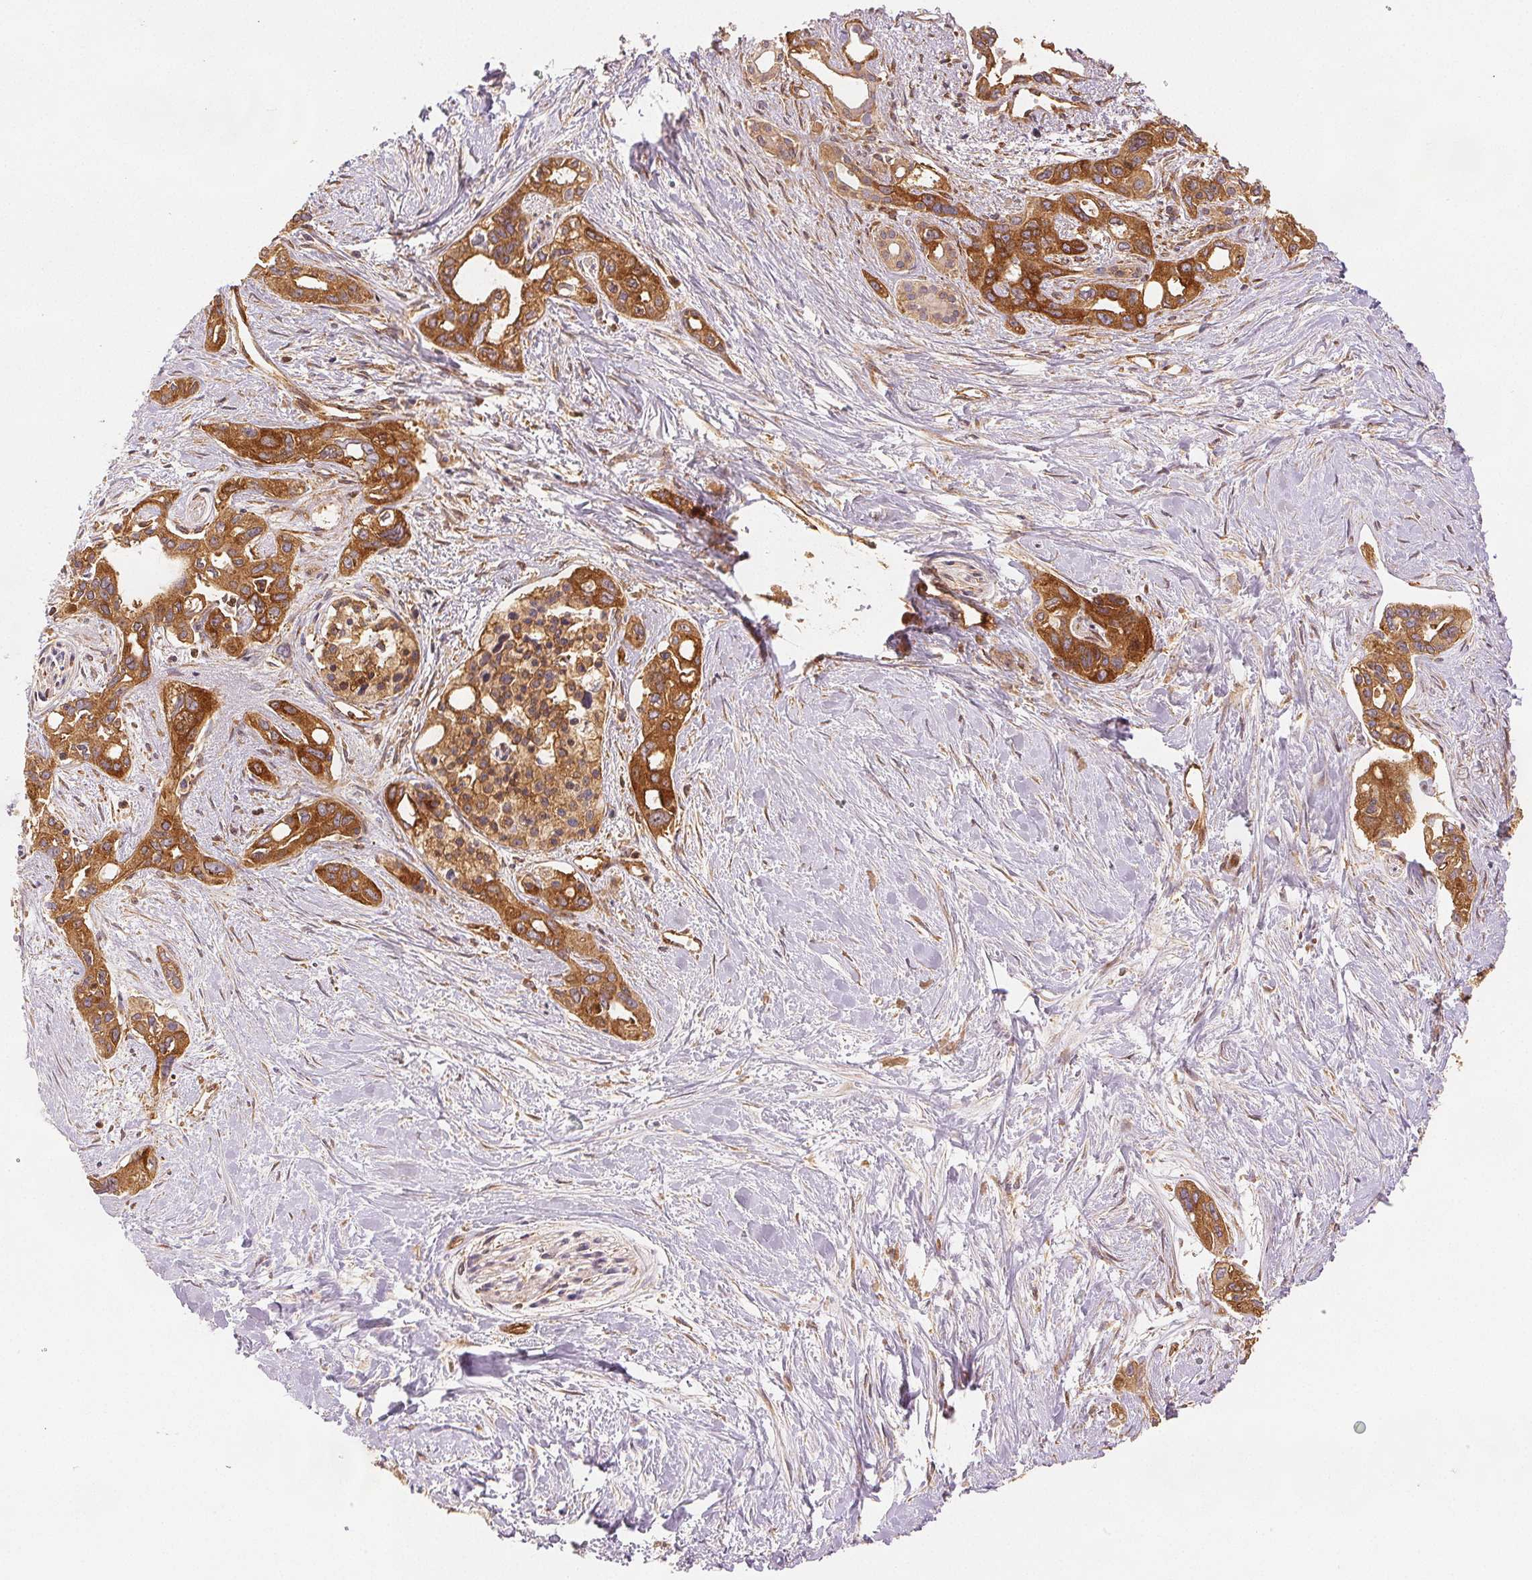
{"staining": {"intensity": "strong", "quantity": ">75%", "location": "cytoplasmic/membranous"}, "tissue": "pancreatic cancer", "cell_type": "Tumor cells", "image_type": "cancer", "snomed": [{"axis": "morphology", "description": "Adenocarcinoma, NOS"}, {"axis": "topography", "description": "Pancreas"}], "caption": "Human pancreatic cancer stained with a brown dye exhibits strong cytoplasmic/membranous positive positivity in about >75% of tumor cells.", "gene": "DIAPH2", "patient": {"sex": "female", "age": 50}}